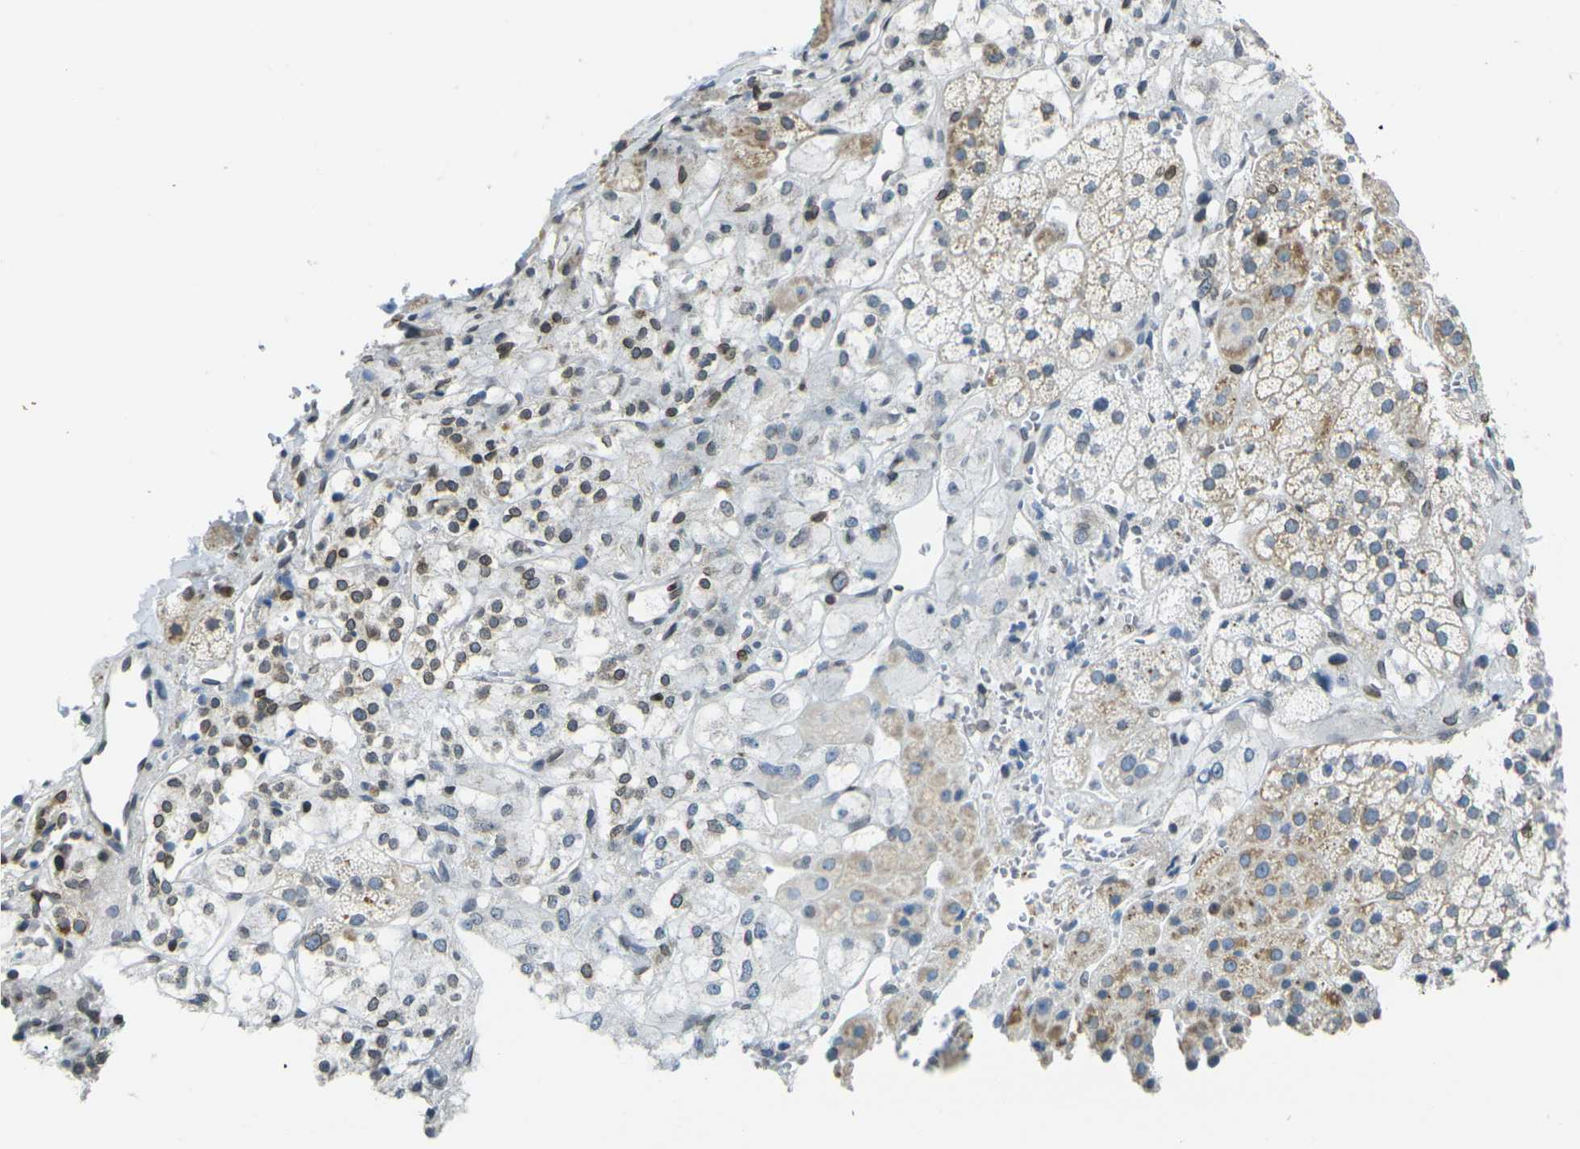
{"staining": {"intensity": "moderate", "quantity": "25%-75%", "location": "cytoplasmic/membranous,nuclear"}, "tissue": "adrenal gland", "cell_type": "Glandular cells", "image_type": "normal", "snomed": [{"axis": "morphology", "description": "Normal tissue, NOS"}, {"axis": "topography", "description": "Adrenal gland"}], "caption": "Glandular cells demonstrate medium levels of moderate cytoplasmic/membranous,nuclear staining in about 25%-75% of cells in unremarkable adrenal gland. The staining was performed using DAB to visualize the protein expression in brown, while the nuclei were stained in blue with hematoxylin (Magnification: 20x).", "gene": "BRDT", "patient": {"sex": "male", "age": 56}}